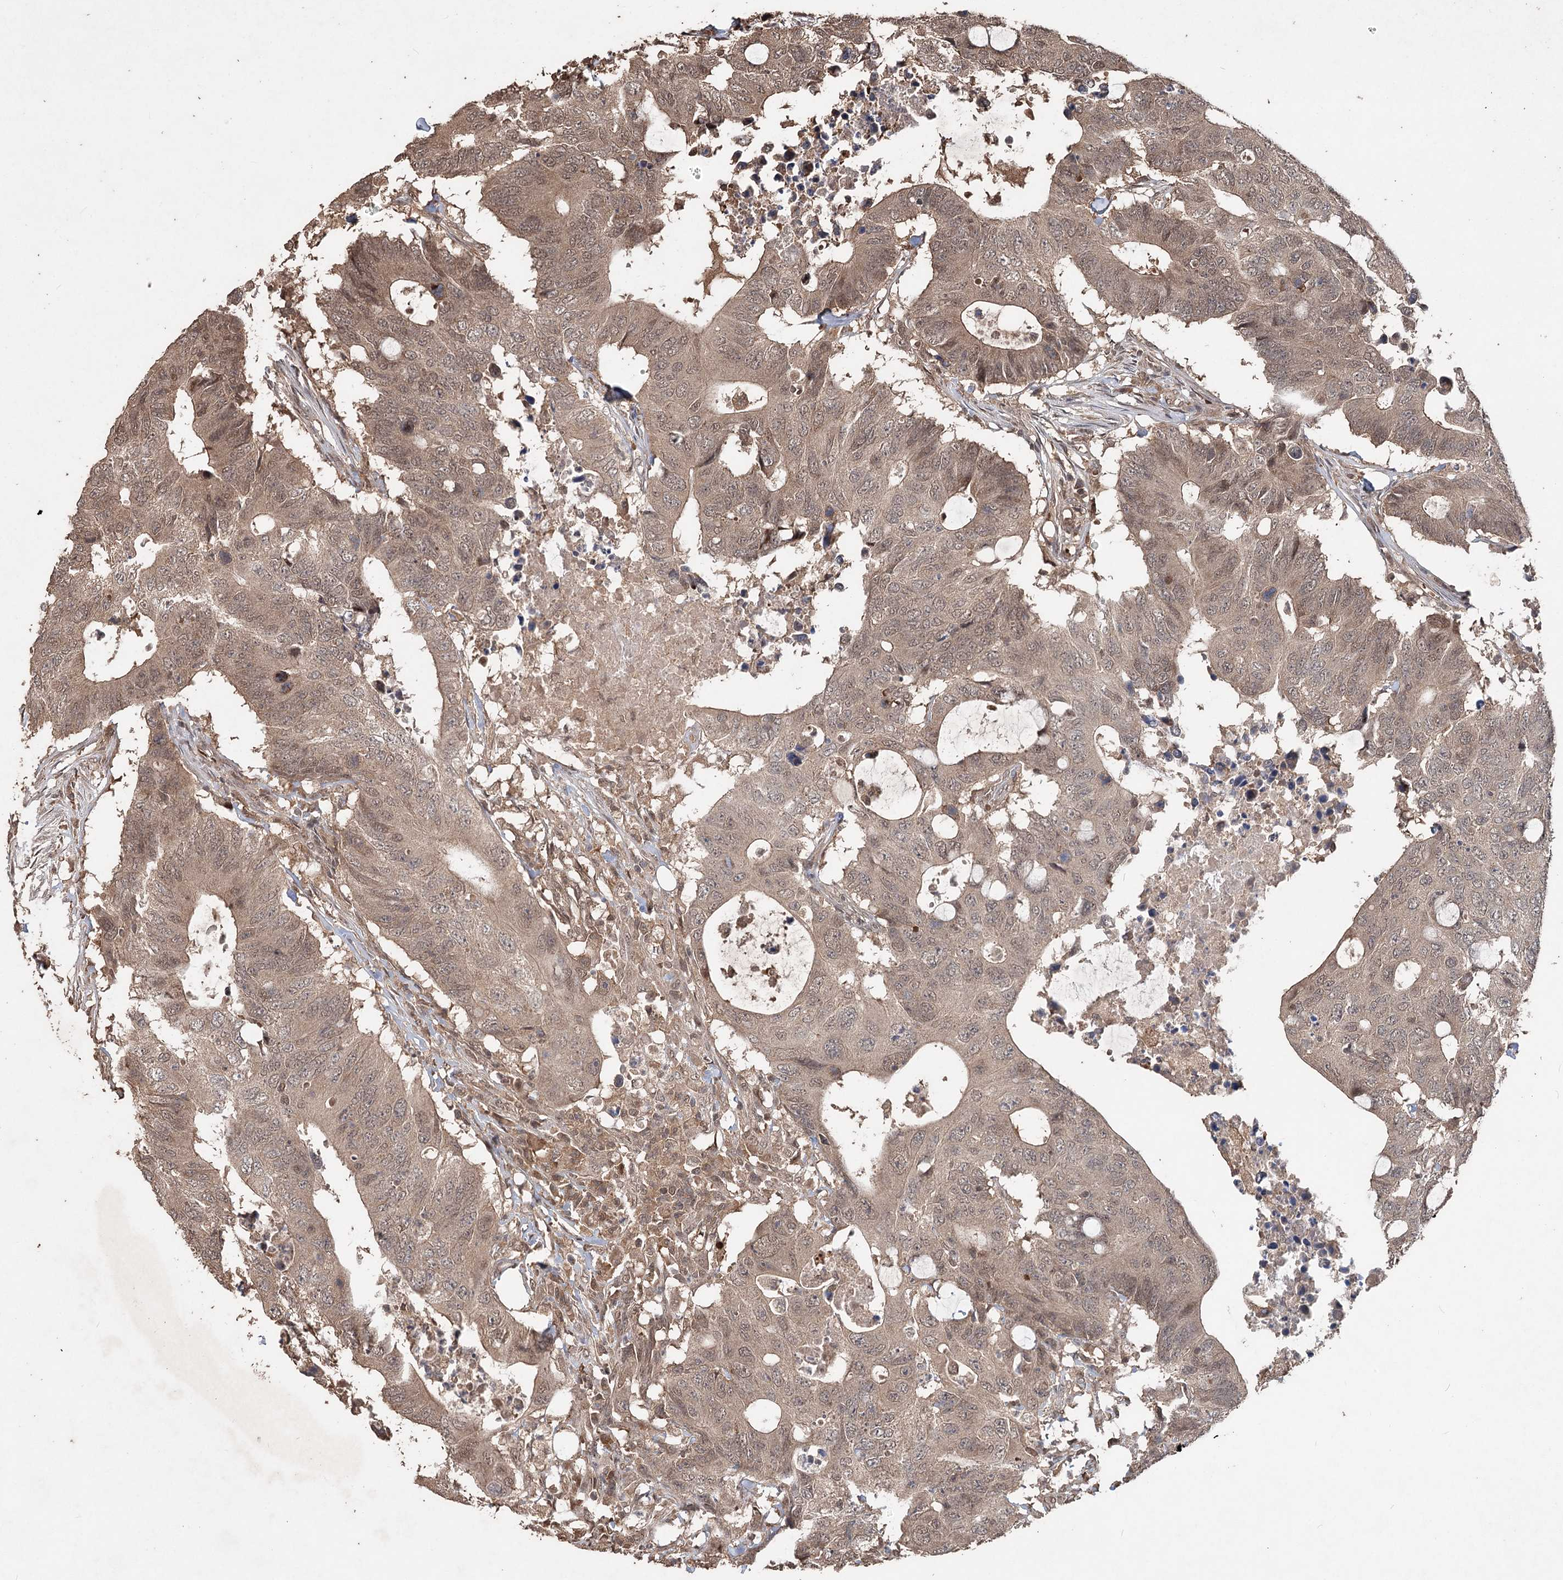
{"staining": {"intensity": "weak", "quantity": ">75%", "location": "cytoplasmic/membranous,nuclear"}, "tissue": "colorectal cancer", "cell_type": "Tumor cells", "image_type": "cancer", "snomed": [{"axis": "morphology", "description": "Adenocarcinoma, NOS"}, {"axis": "topography", "description": "Colon"}], "caption": "Immunohistochemistry (IHC) of colorectal cancer reveals low levels of weak cytoplasmic/membranous and nuclear positivity in approximately >75% of tumor cells.", "gene": "FBXO7", "patient": {"sex": "male", "age": 71}}